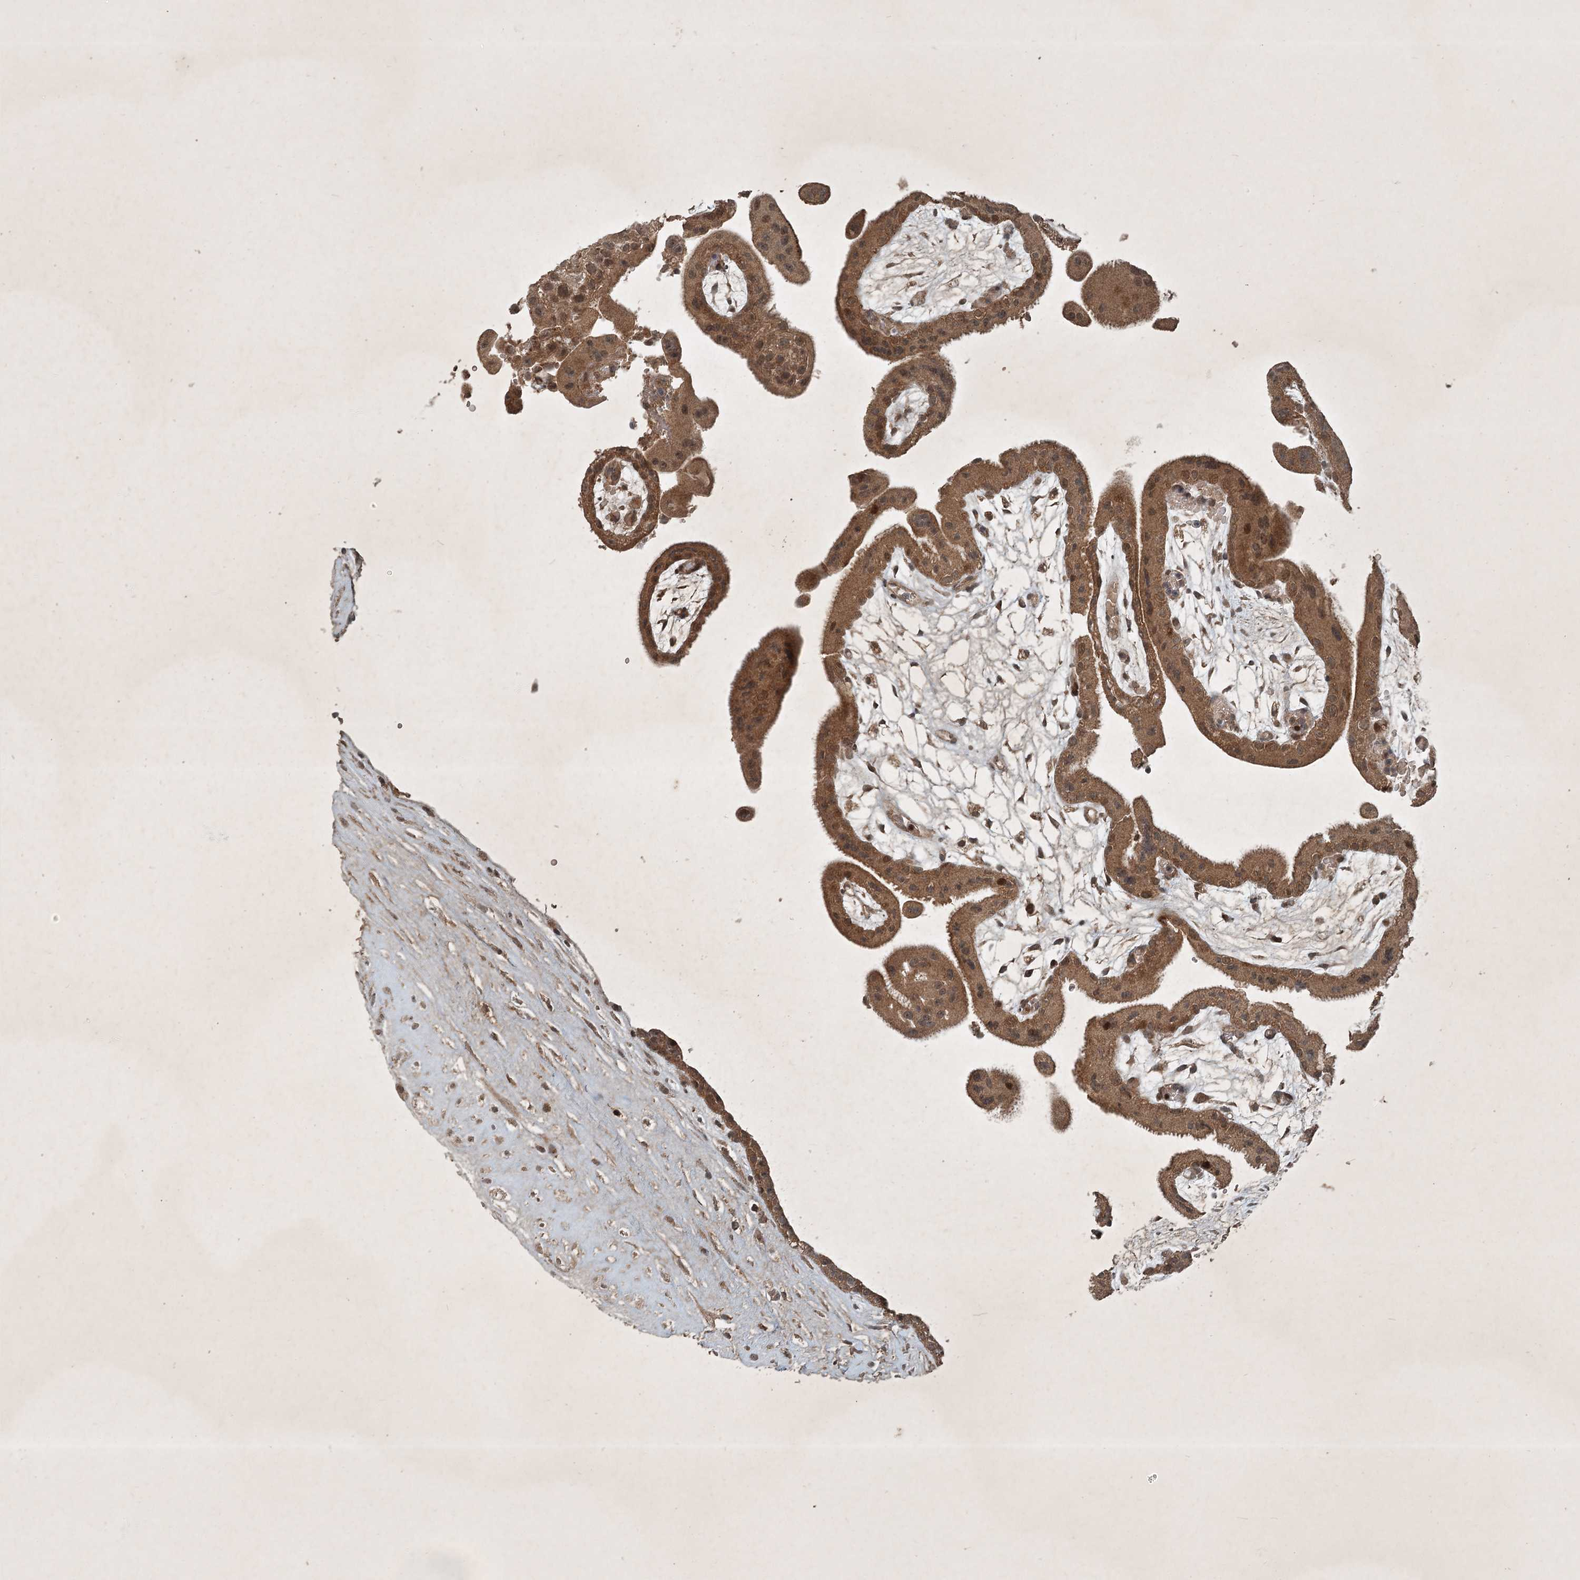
{"staining": {"intensity": "moderate", "quantity": ">75%", "location": "cytoplasmic/membranous,nuclear"}, "tissue": "placenta", "cell_type": "Decidual cells", "image_type": "normal", "snomed": [{"axis": "morphology", "description": "Normal tissue, NOS"}, {"axis": "topography", "description": "Placenta"}], "caption": "A medium amount of moderate cytoplasmic/membranous,nuclear expression is seen in about >75% of decidual cells in normal placenta. Immunohistochemistry (ihc) stains the protein in brown and the nuclei are stained blue.", "gene": "UNC93A", "patient": {"sex": "female", "age": 18}}